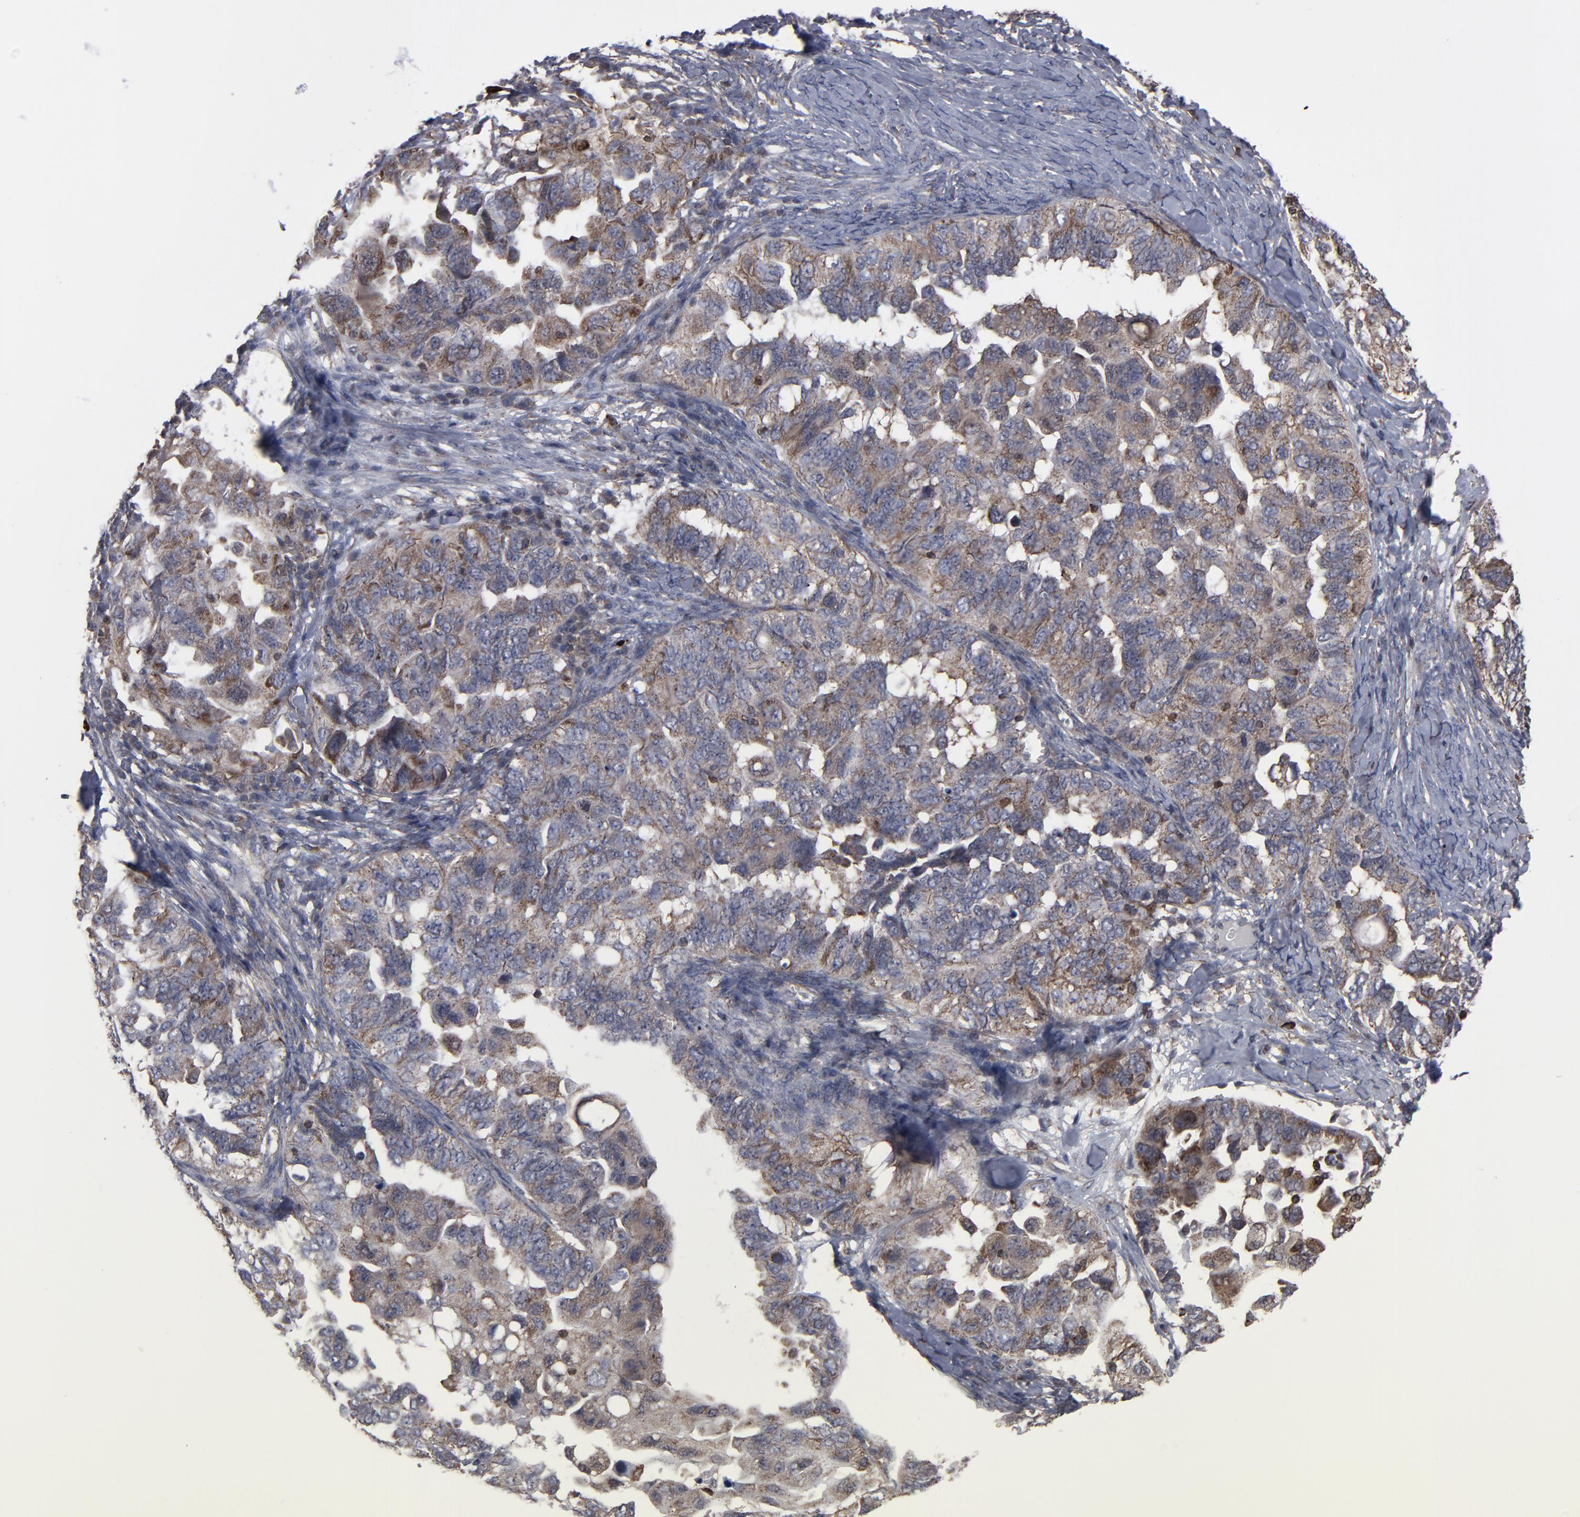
{"staining": {"intensity": "moderate", "quantity": ">75%", "location": "cytoplasmic/membranous"}, "tissue": "ovarian cancer", "cell_type": "Tumor cells", "image_type": "cancer", "snomed": [{"axis": "morphology", "description": "Cystadenocarcinoma, serous, NOS"}, {"axis": "topography", "description": "Ovary"}], "caption": "Protein expression analysis of human ovarian cancer reveals moderate cytoplasmic/membranous staining in about >75% of tumor cells.", "gene": "KIAA2026", "patient": {"sex": "female", "age": 82}}